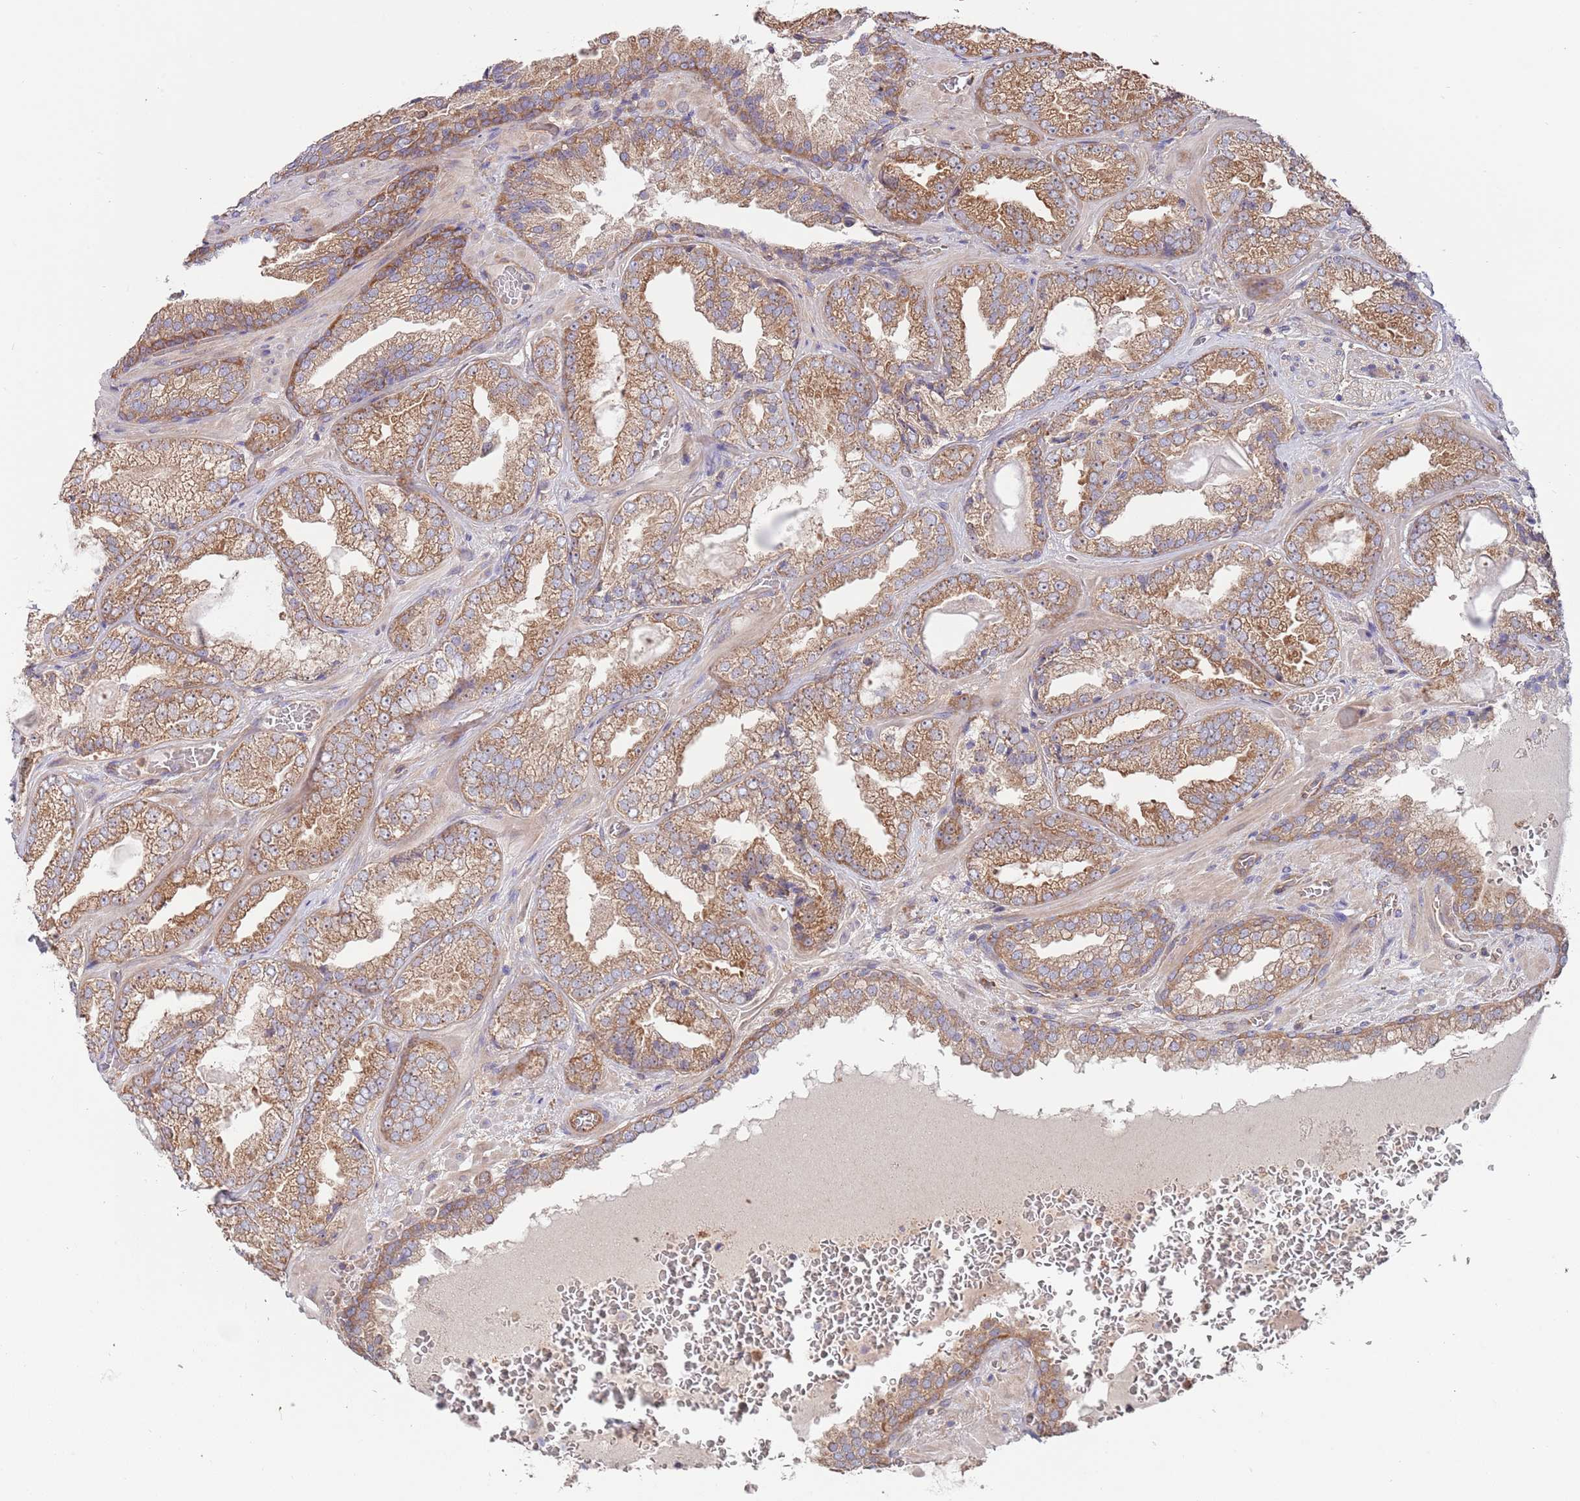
{"staining": {"intensity": "moderate", "quantity": ">75%", "location": "cytoplasmic/membranous"}, "tissue": "prostate cancer", "cell_type": "Tumor cells", "image_type": "cancer", "snomed": [{"axis": "morphology", "description": "Adenocarcinoma, Low grade"}, {"axis": "topography", "description": "Prostate"}], "caption": "A brown stain shows moderate cytoplasmic/membranous expression of a protein in adenocarcinoma (low-grade) (prostate) tumor cells.", "gene": "EIF3F", "patient": {"sex": "male", "age": 57}}